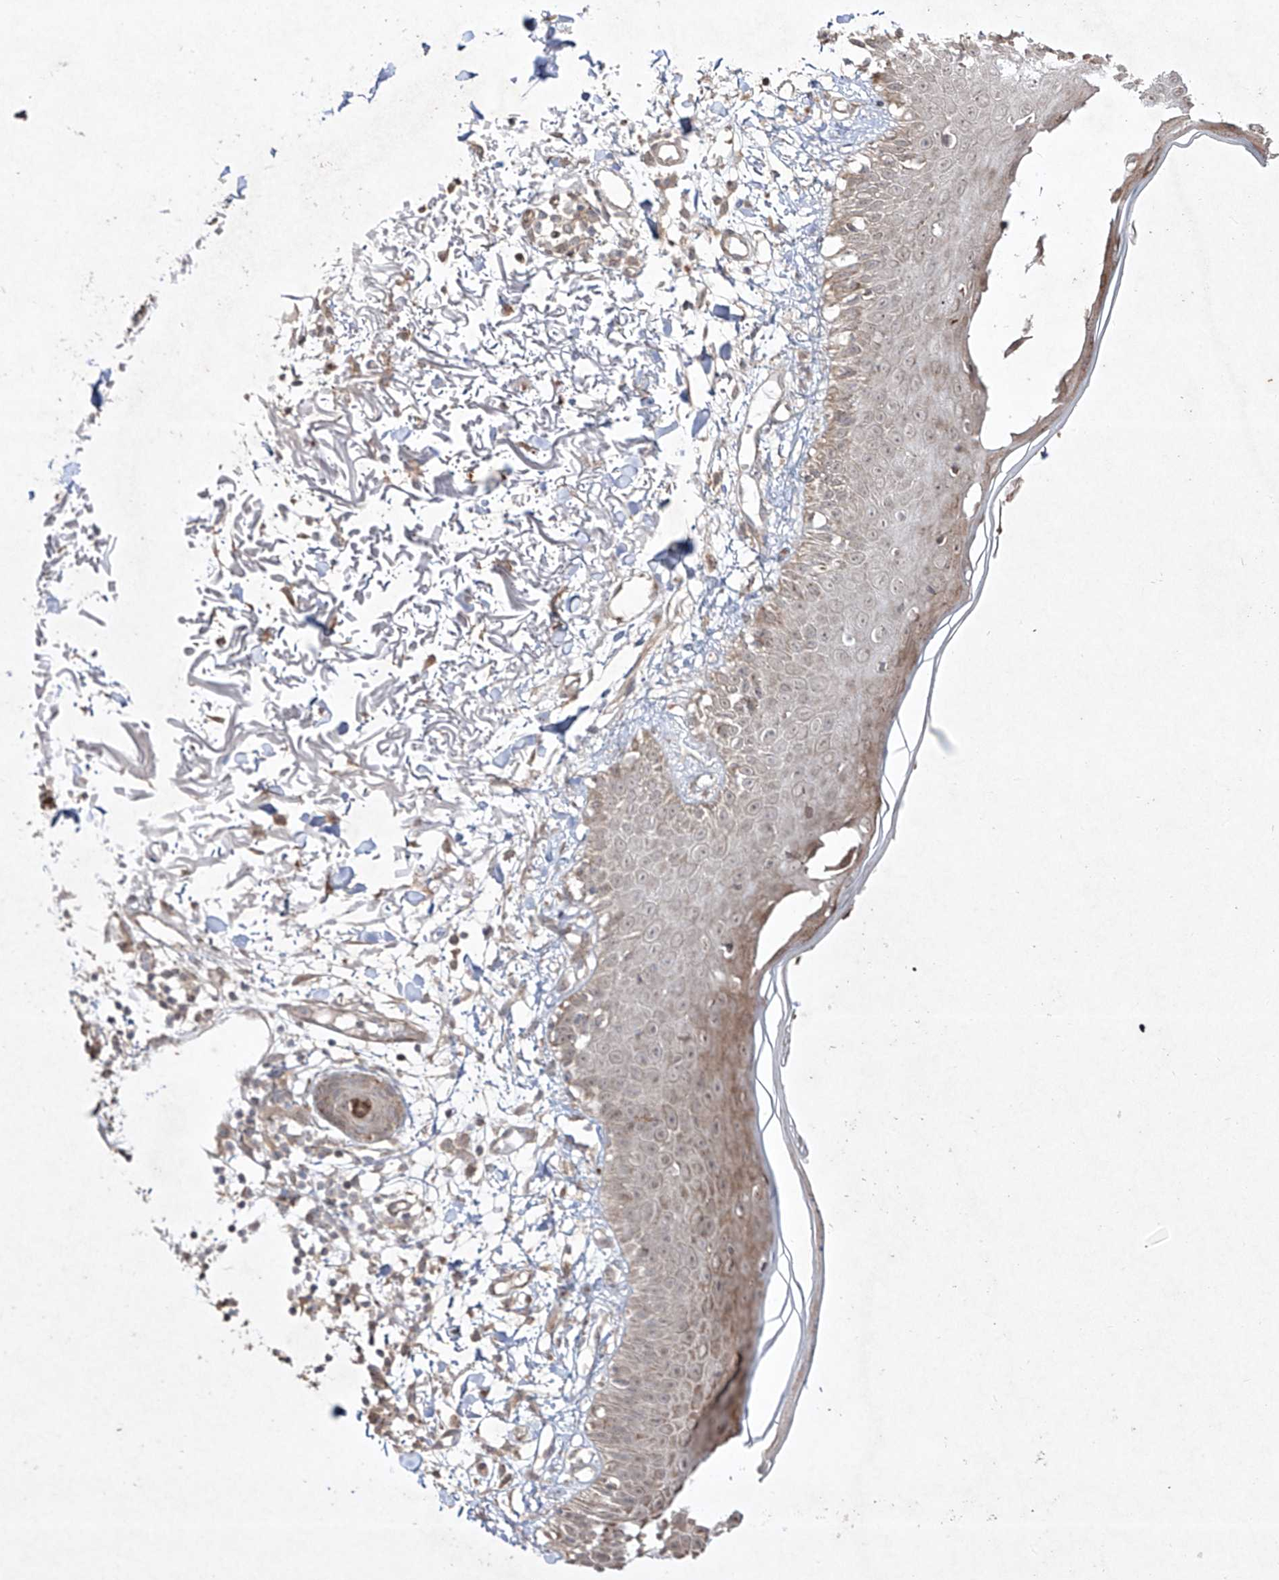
{"staining": {"intensity": "moderate", "quantity": "25%-75%", "location": "cytoplasmic/membranous"}, "tissue": "skin", "cell_type": "Fibroblasts", "image_type": "normal", "snomed": [{"axis": "morphology", "description": "Normal tissue, NOS"}, {"axis": "morphology", "description": "Squamous cell carcinoma, NOS"}, {"axis": "topography", "description": "Skin"}, {"axis": "topography", "description": "Peripheral nerve tissue"}], "caption": "Brown immunohistochemical staining in benign human skin demonstrates moderate cytoplasmic/membranous positivity in about 25%-75% of fibroblasts.", "gene": "KDM1B", "patient": {"sex": "male", "age": 83}}